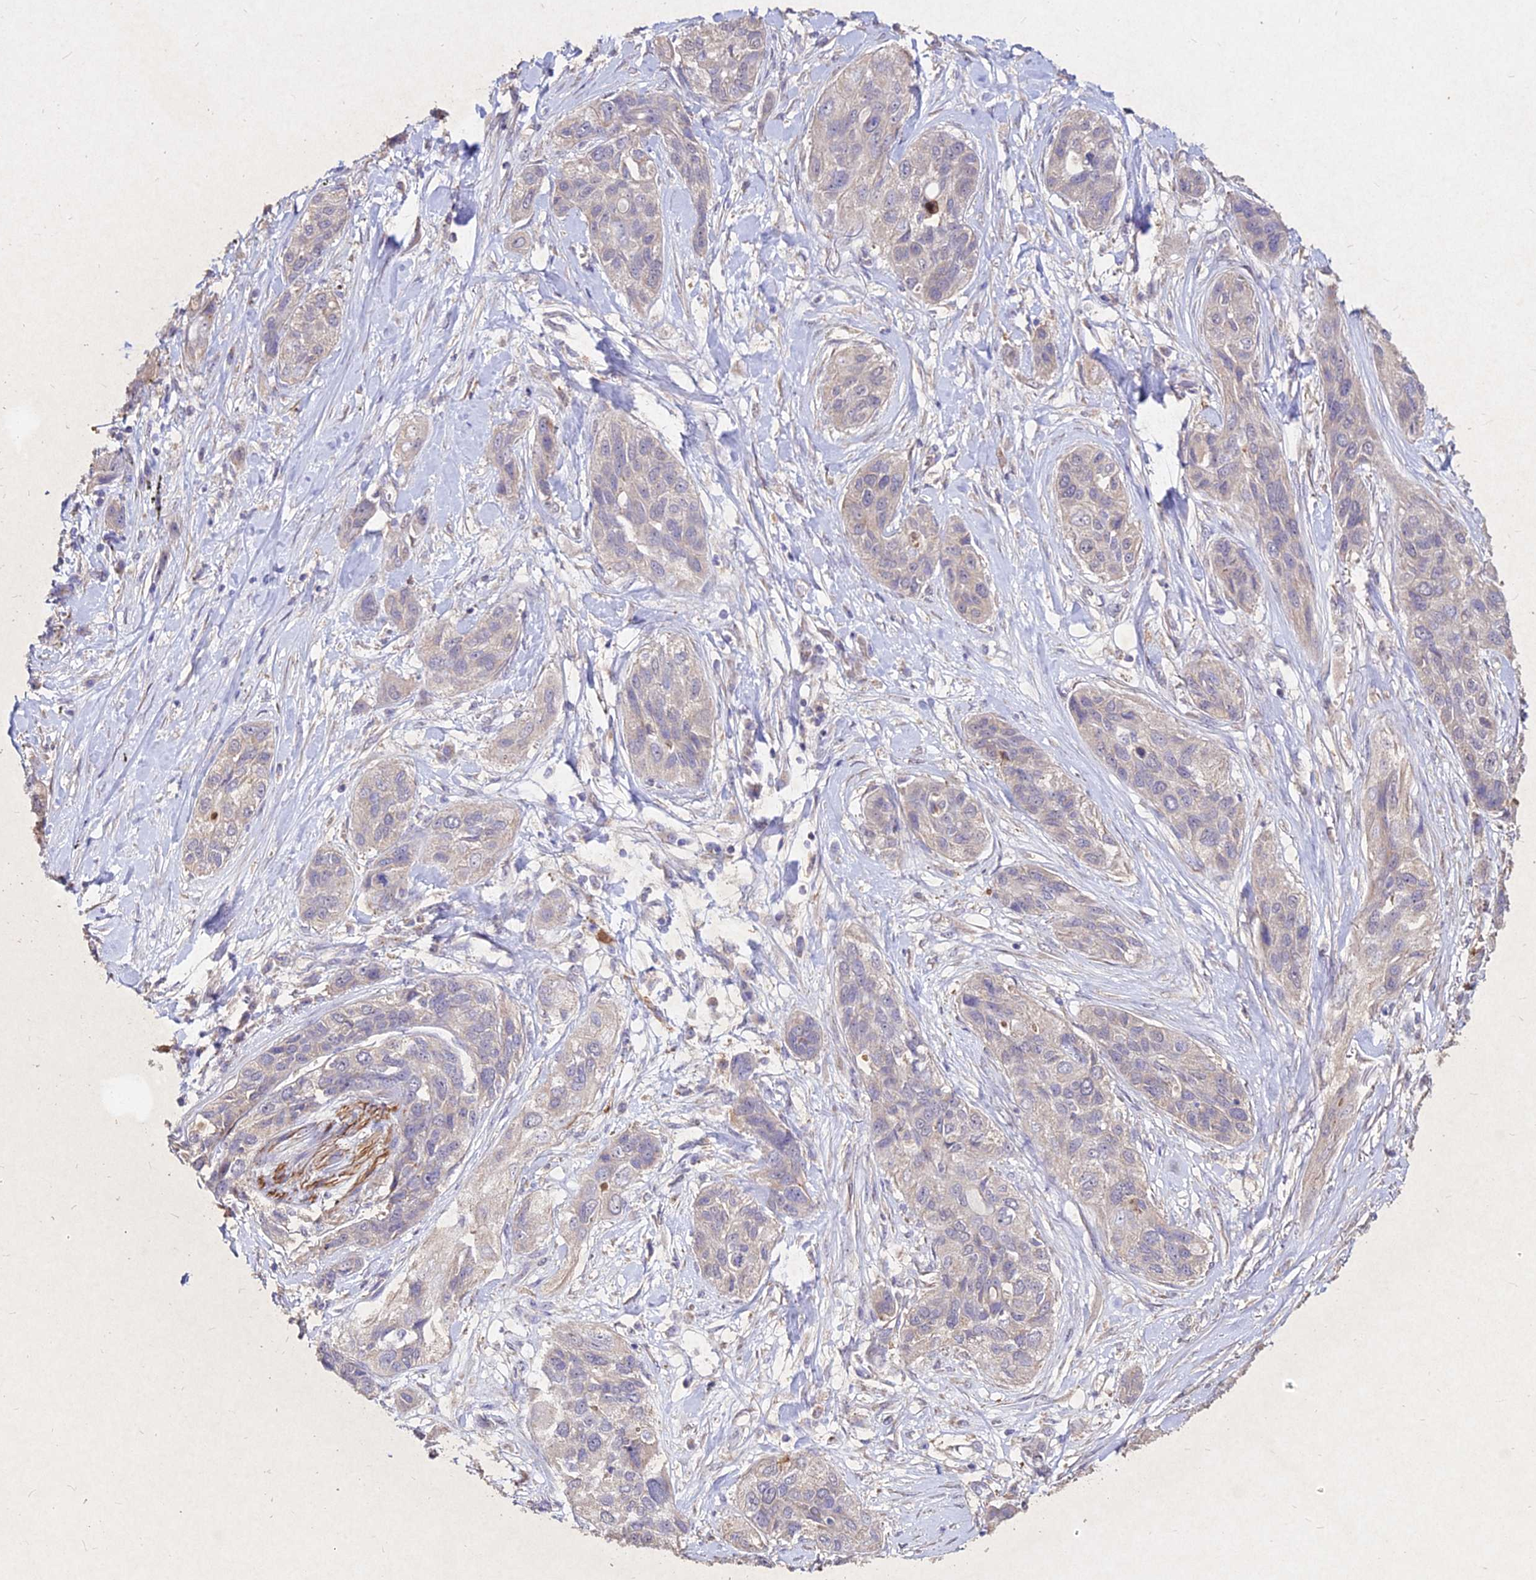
{"staining": {"intensity": "negative", "quantity": "none", "location": "none"}, "tissue": "lung cancer", "cell_type": "Tumor cells", "image_type": "cancer", "snomed": [{"axis": "morphology", "description": "Squamous cell carcinoma, NOS"}, {"axis": "topography", "description": "Lung"}], "caption": "DAB immunohistochemical staining of human squamous cell carcinoma (lung) shows no significant staining in tumor cells. (DAB (3,3'-diaminobenzidine) immunohistochemistry, high magnification).", "gene": "SKA1", "patient": {"sex": "female", "age": 70}}